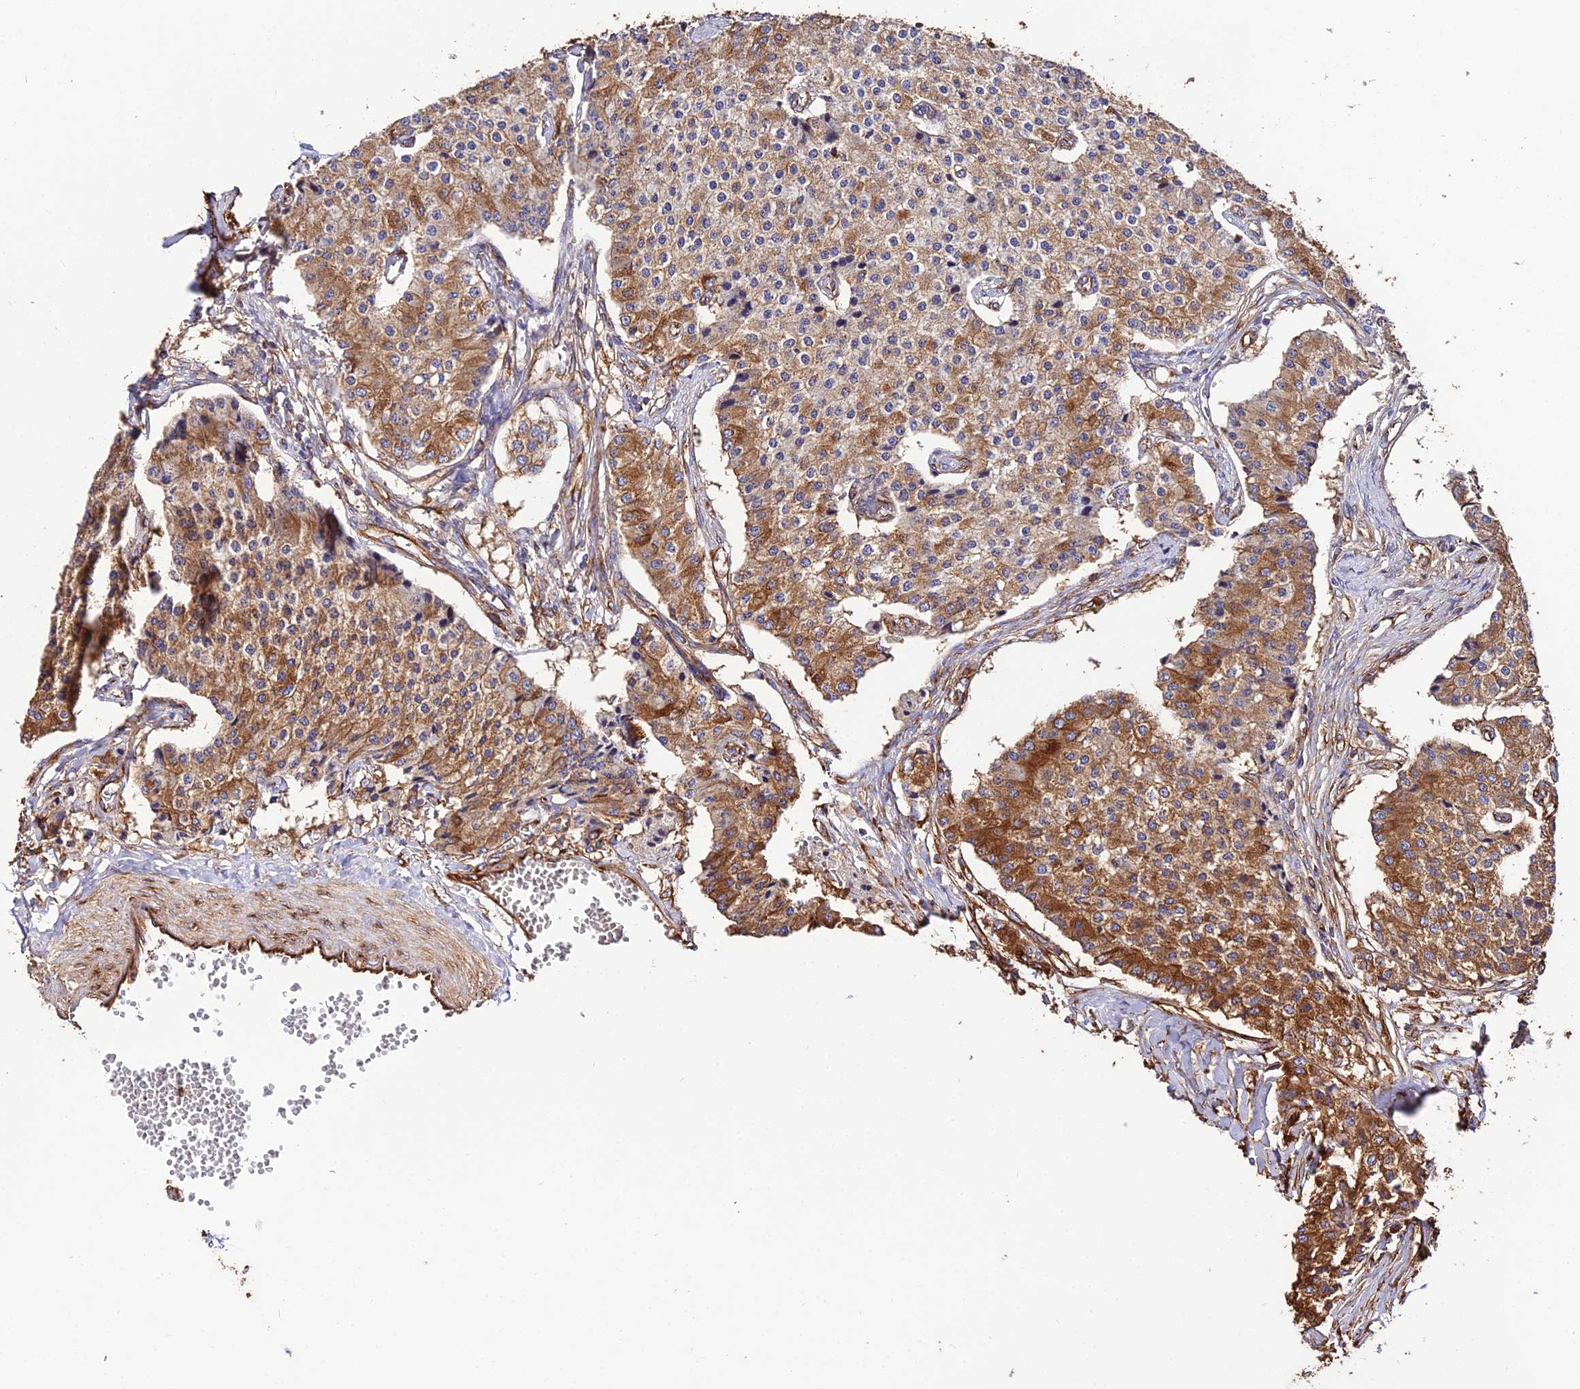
{"staining": {"intensity": "moderate", "quantity": ">75%", "location": "cytoplasmic/membranous"}, "tissue": "carcinoid", "cell_type": "Tumor cells", "image_type": "cancer", "snomed": [{"axis": "morphology", "description": "Carcinoid, malignant, NOS"}, {"axis": "topography", "description": "Colon"}], "caption": "High-magnification brightfield microscopy of malignant carcinoid stained with DAB (brown) and counterstained with hematoxylin (blue). tumor cells exhibit moderate cytoplasmic/membranous expression is appreciated in about>75% of cells.", "gene": "TUBA3D", "patient": {"sex": "female", "age": 52}}